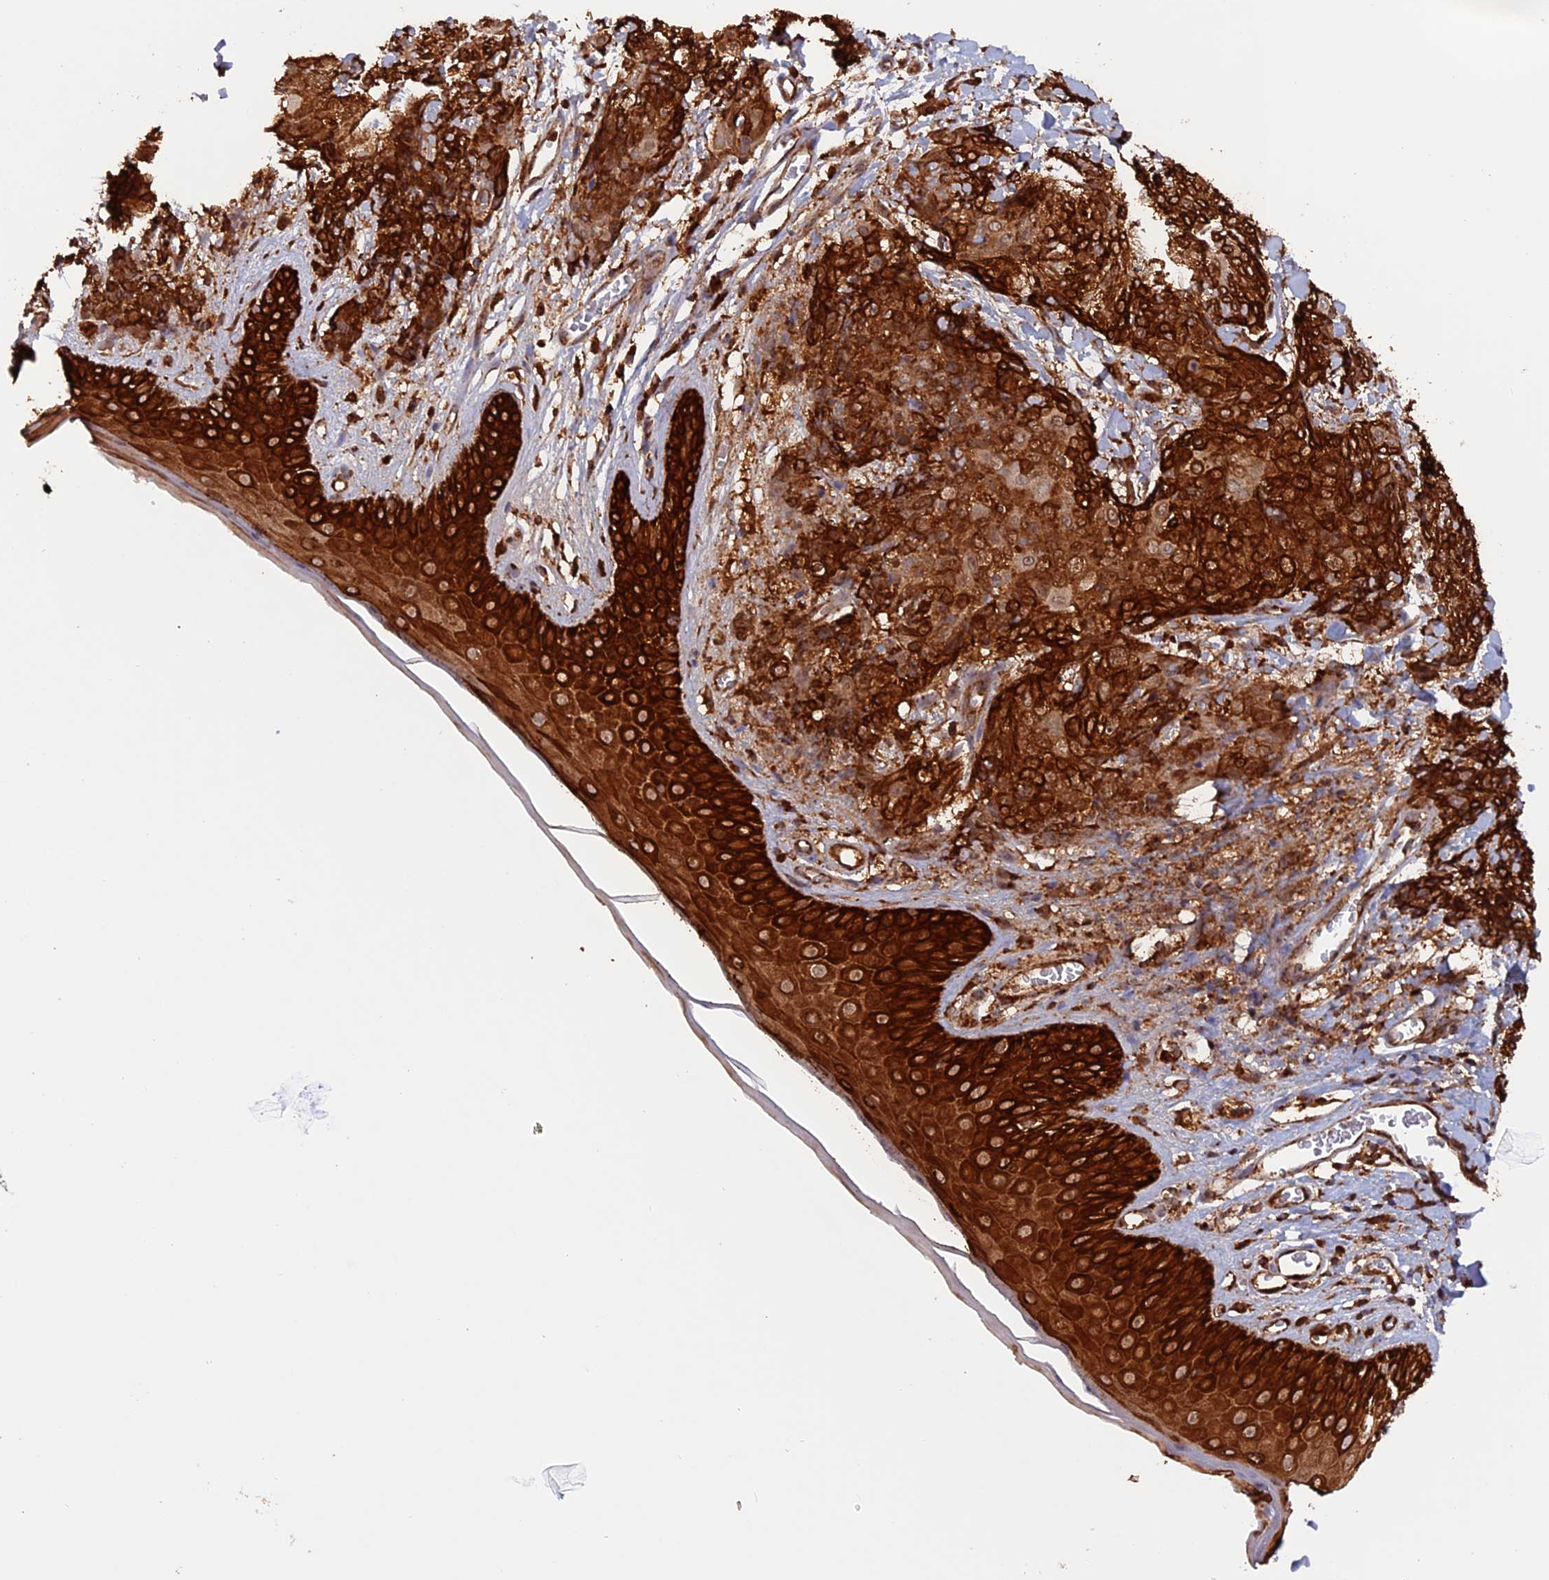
{"staining": {"intensity": "strong", "quantity": ">75%", "location": "cytoplasmic/membranous"}, "tissue": "skin cancer", "cell_type": "Tumor cells", "image_type": "cancer", "snomed": [{"axis": "morphology", "description": "Squamous cell carcinoma, NOS"}, {"axis": "topography", "description": "Skin"}, {"axis": "topography", "description": "Vulva"}], "caption": "A high-resolution image shows immunohistochemistry (IHC) staining of skin squamous cell carcinoma, which demonstrates strong cytoplasmic/membranous staining in about >75% of tumor cells. (brown staining indicates protein expression, while blue staining denotes nuclei).", "gene": "DTYMK", "patient": {"sex": "female", "age": 85}}